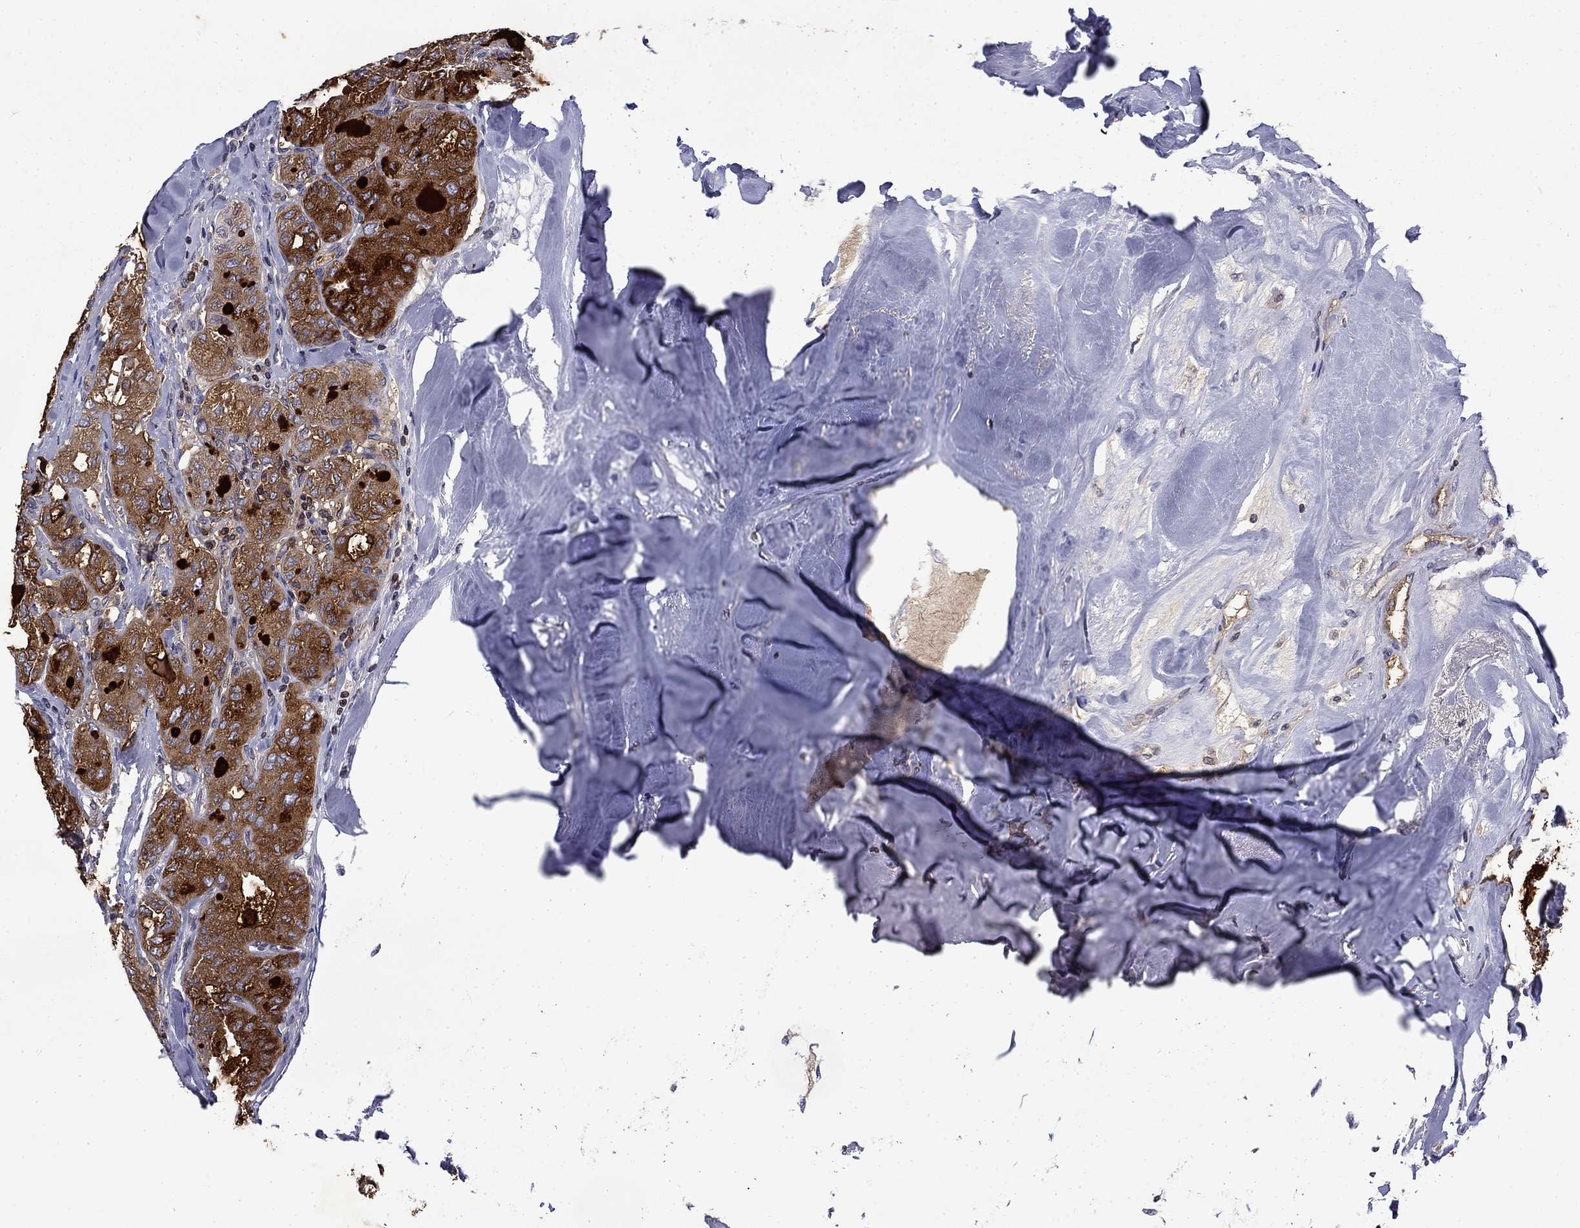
{"staining": {"intensity": "strong", "quantity": ">75%", "location": "cytoplasmic/membranous"}, "tissue": "thyroid cancer", "cell_type": "Tumor cells", "image_type": "cancer", "snomed": [{"axis": "morphology", "description": "Follicular adenoma carcinoma, NOS"}, {"axis": "topography", "description": "Thyroid gland"}], "caption": "A micrograph showing strong cytoplasmic/membranous positivity in about >75% of tumor cells in thyroid cancer (follicular adenoma carcinoma), as visualized by brown immunohistochemical staining.", "gene": "SLA", "patient": {"sex": "male", "age": 75}}